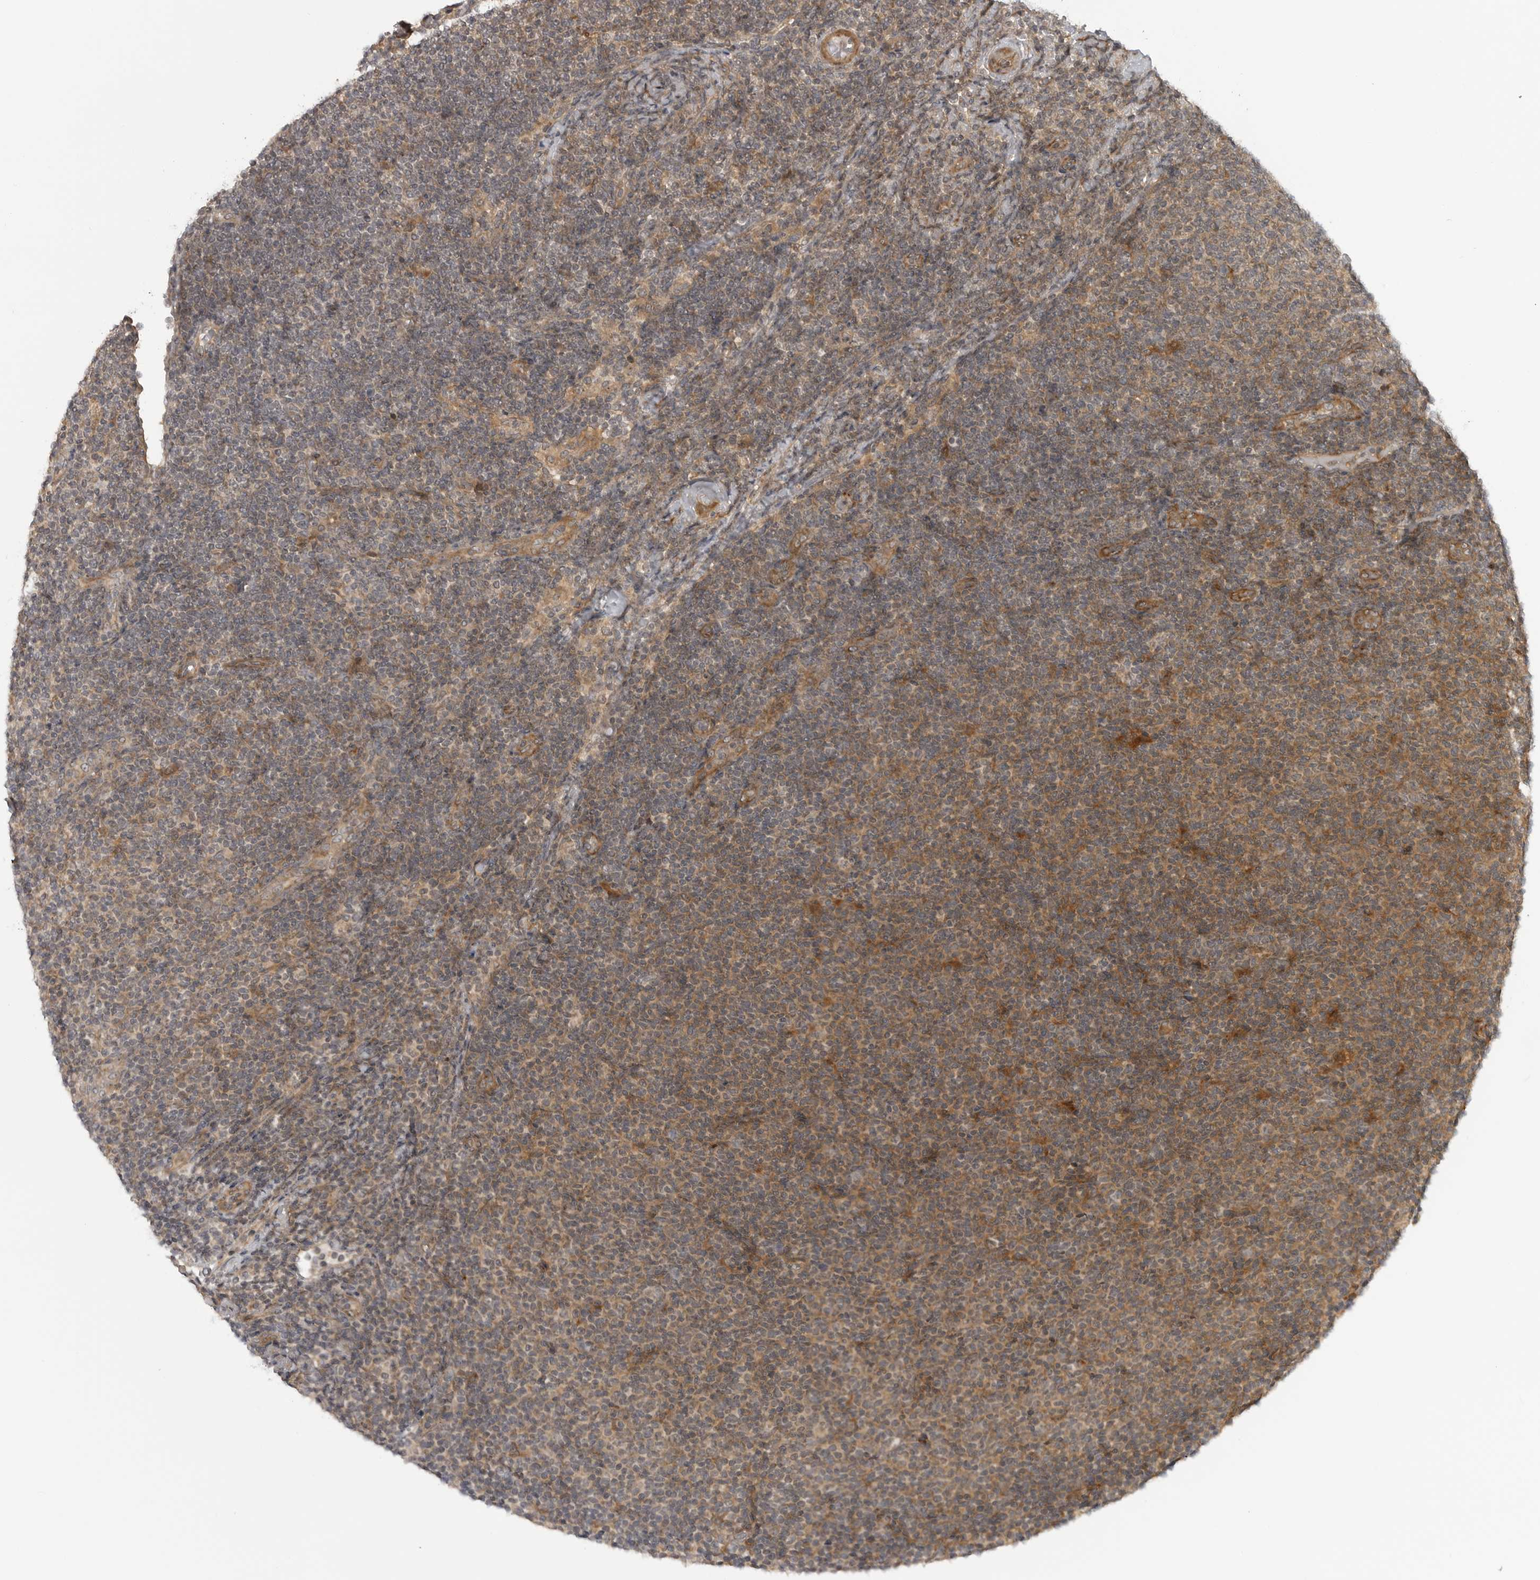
{"staining": {"intensity": "weak", "quantity": "25%-75%", "location": "cytoplasmic/membranous"}, "tissue": "lymphoma", "cell_type": "Tumor cells", "image_type": "cancer", "snomed": [{"axis": "morphology", "description": "Malignant lymphoma, non-Hodgkin's type, Low grade"}, {"axis": "topography", "description": "Lymph node"}], "caption": "Immunohistochemical staining of human lymphoma displays low levels of weak cytoplasmic/membranous positivity in approximately 25%-75% of tumor cells.", "gene": "LRRC45", "patient": {"sex": "male", "age": 66}}